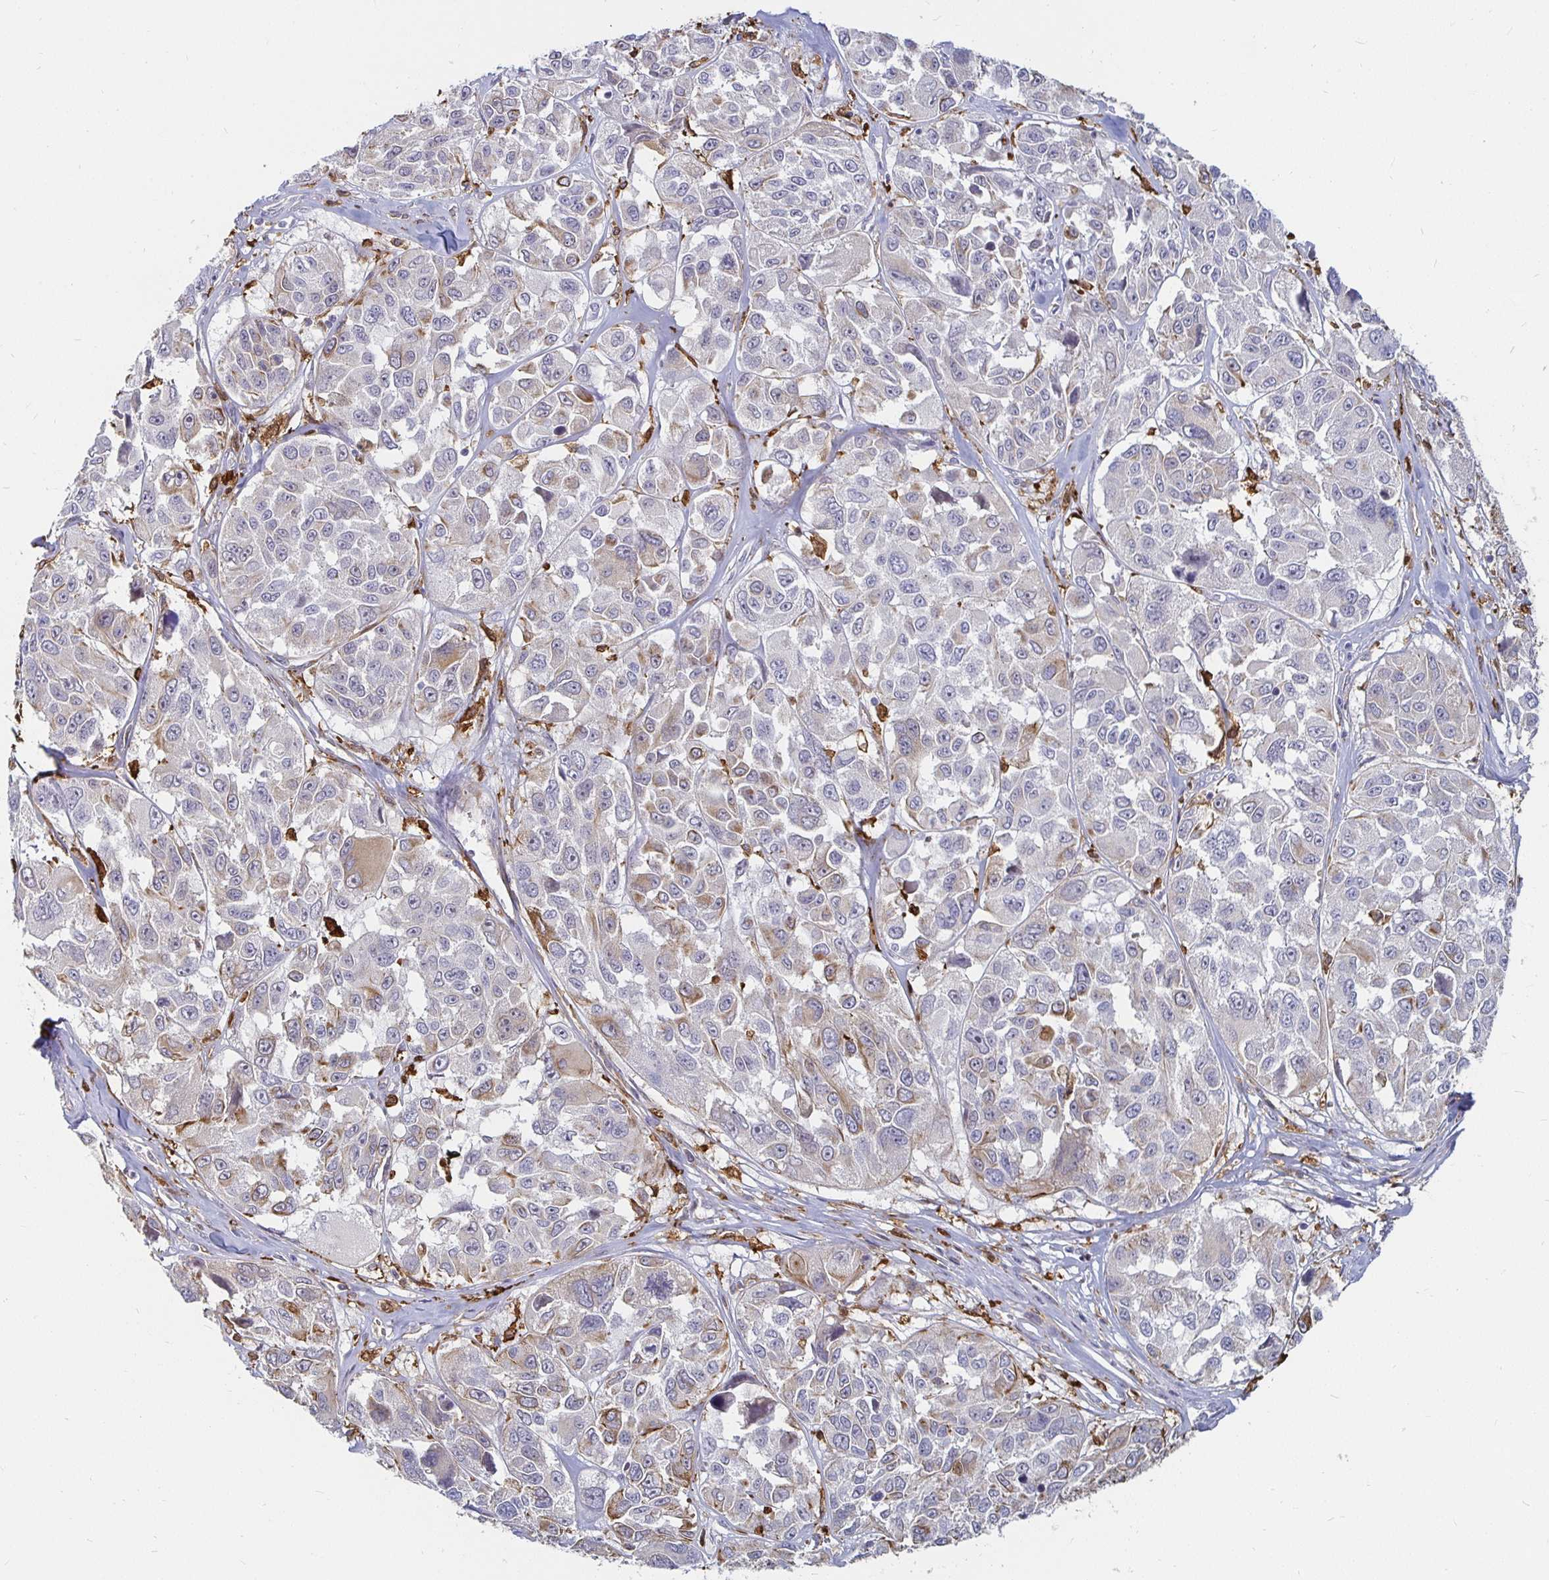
{"staining": {"intensity": "weak", "quantity": "25%-75%", "location": "cytoplasmic/membranous"}, "tissue": "melanoma", "cell_type": "Tumor cells", "image_type": "cancer", "snomed": [{"axis": "morphology", "description": "Malignant melanoma, NOS"}, {"axis": "topography", "description": "Skin"}], "caption": "Immunohistochemical staining of melanoma shows low levels of weak cytoplasmic/membranous protein positivity in approximately 25%-75% of tumor cells.", "gene": "CCDC85A", "patient": {"sex": "female", "age": 66}}